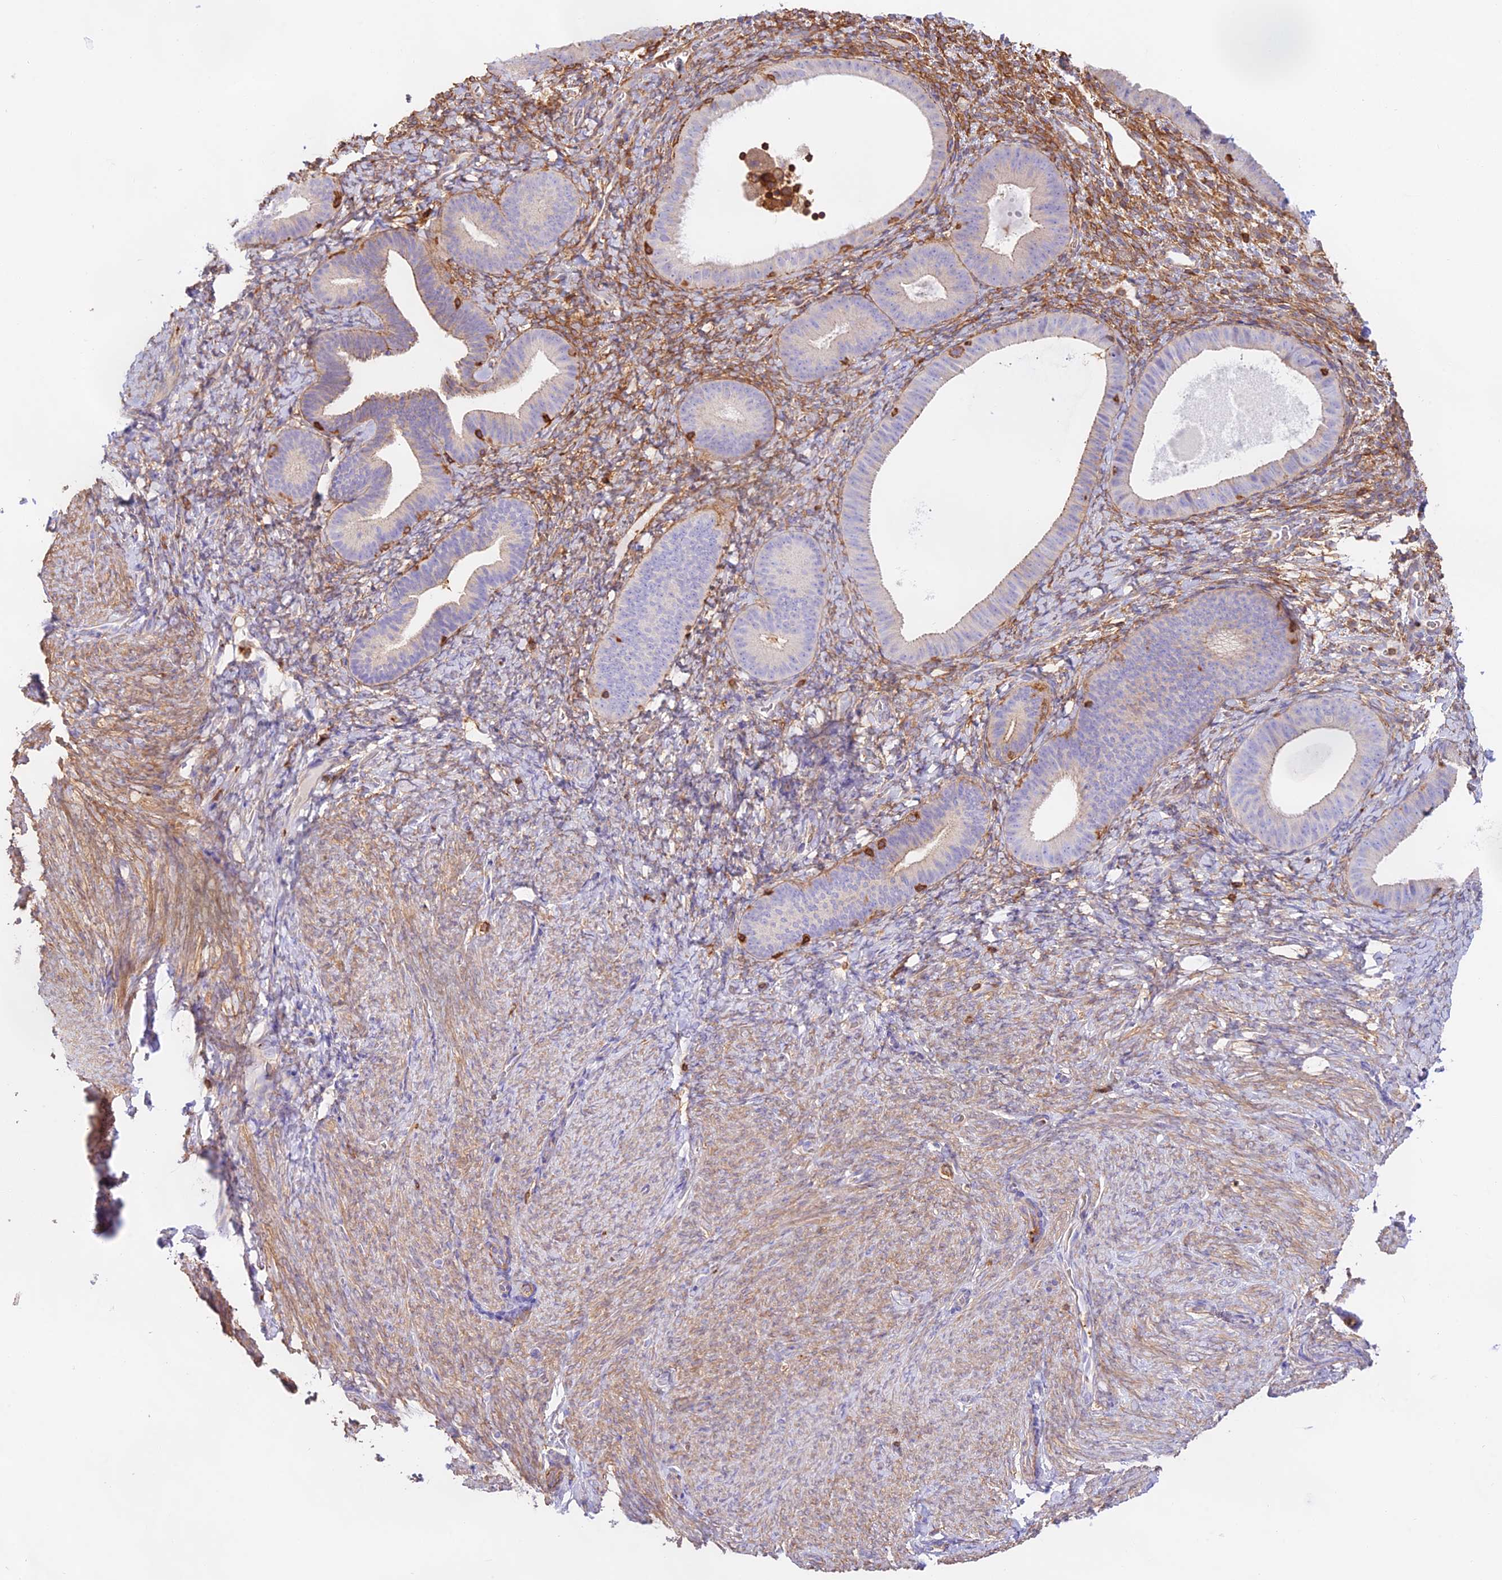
{"staining": {"intensity": "moderate", "quantity": "<25%", "location": "cytoplasmic/membranous"}, "tissue": "endometrium", "cell_type": "Cells in endometrial stroma", "image_type": "normal", "snomed": [{"axis": "morphology", "description": "Normal tissue, NOS"}, {"axis": "topography", "description": "Endometrium"}], "caption": "Brown immunohistochemical staining in normal endometrium displays moderate cytoplasmic/membranous staining in about <25% of cells in endometrial stroma. (DAB IHC with brightfield microscopy, high magnification).", "gene": "DENND1C", "patient": {"sex": "female", "age": 65}}